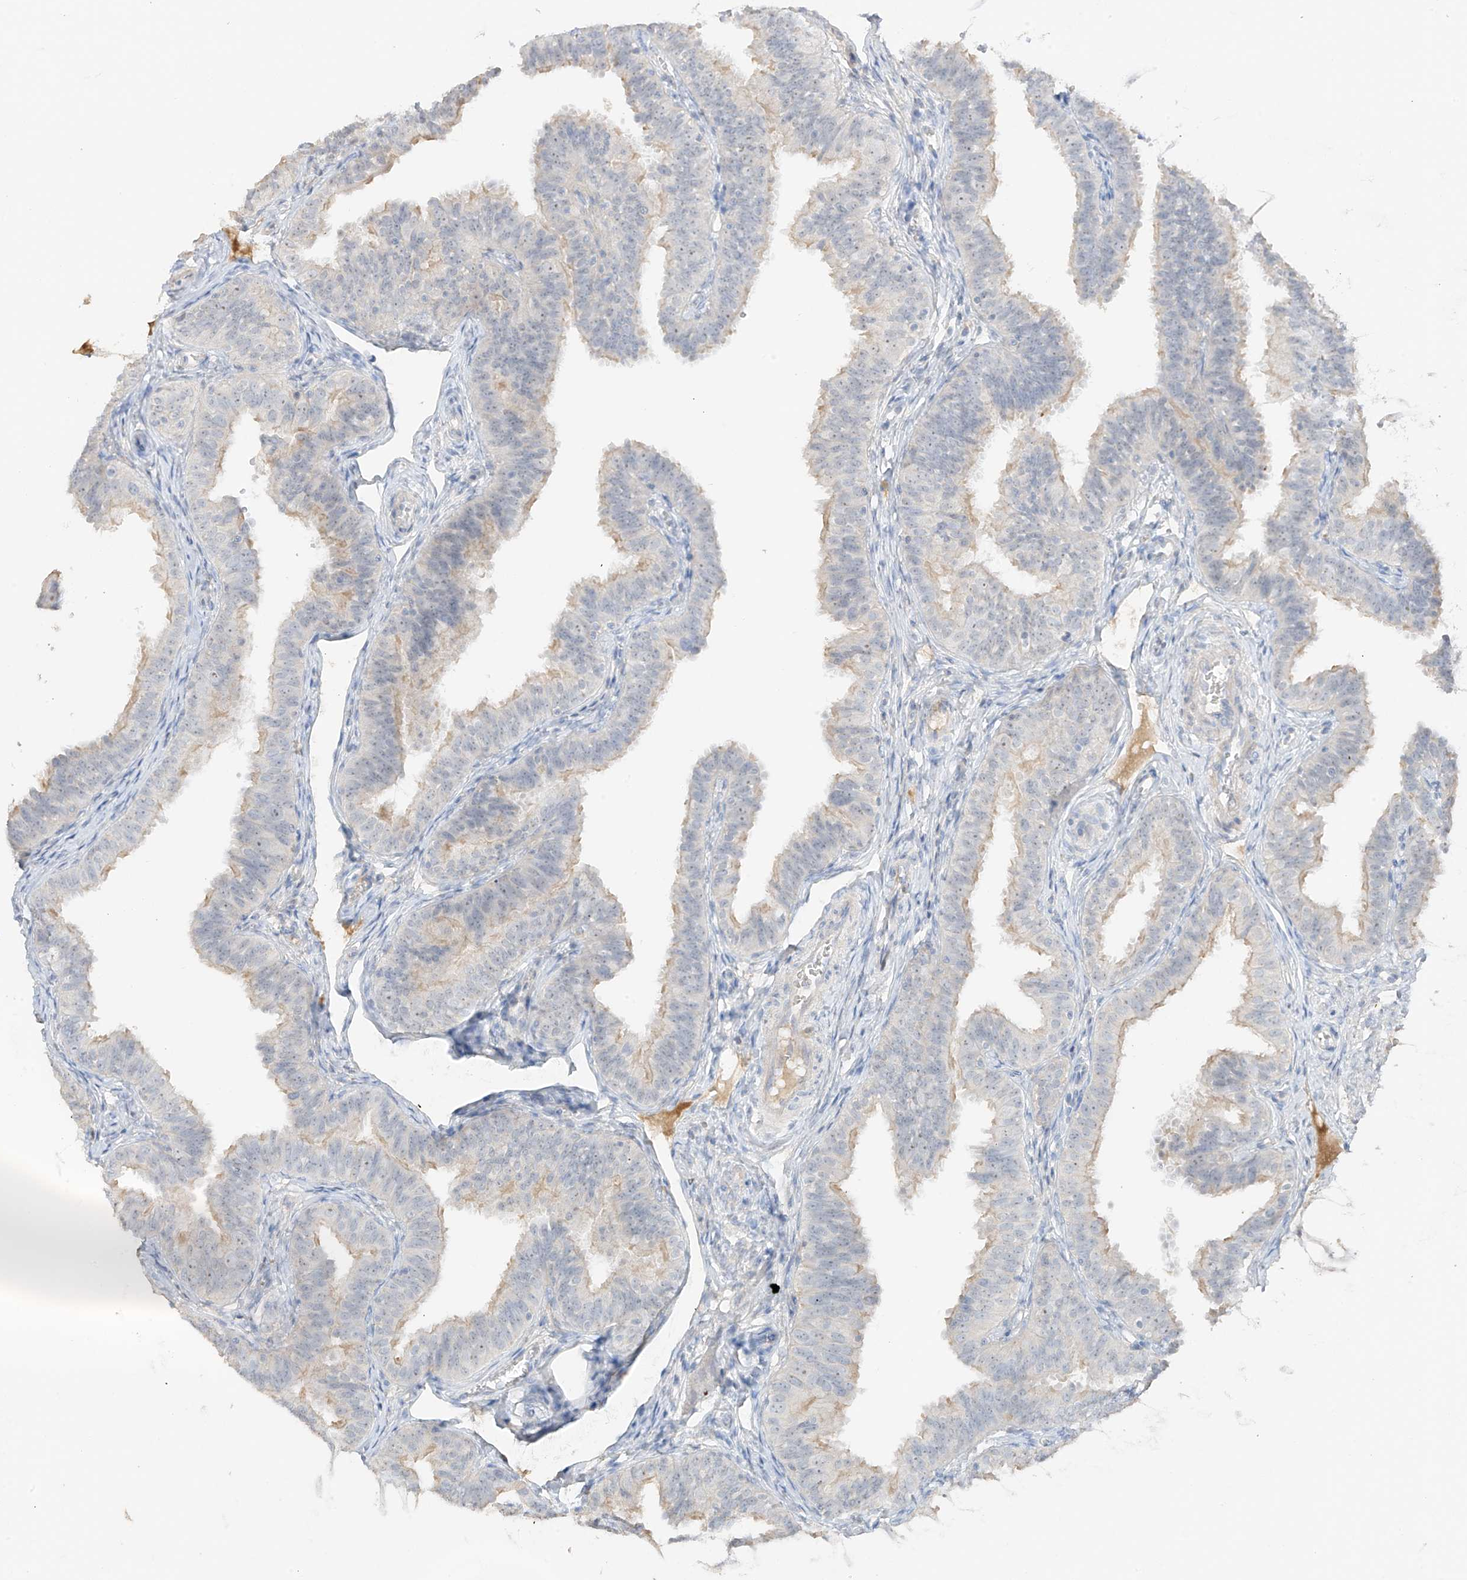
{"staining": {"intensity": "moderate", "quantity": "25%-75%", "location": "cytoplasmic/membranous"}, "tissue": "fallopian tube", "cell_type": "Glandular cells", "image_type": "normal", "snomed": [{"axis": "morphology", "description": "Normal tissue, NOS"}, {"axis": "topography", "description": "Fallopian tube"}], "caption": "The photomicrograph exhibits immunohistochemical staining of normal fallopian tube. There is moderate cytoplasmic/membranous staining is present in approximately 25%-75% of glandular cells.", "gene": "ZBTB41", "patient": {"sex": "female", "age": 35}}